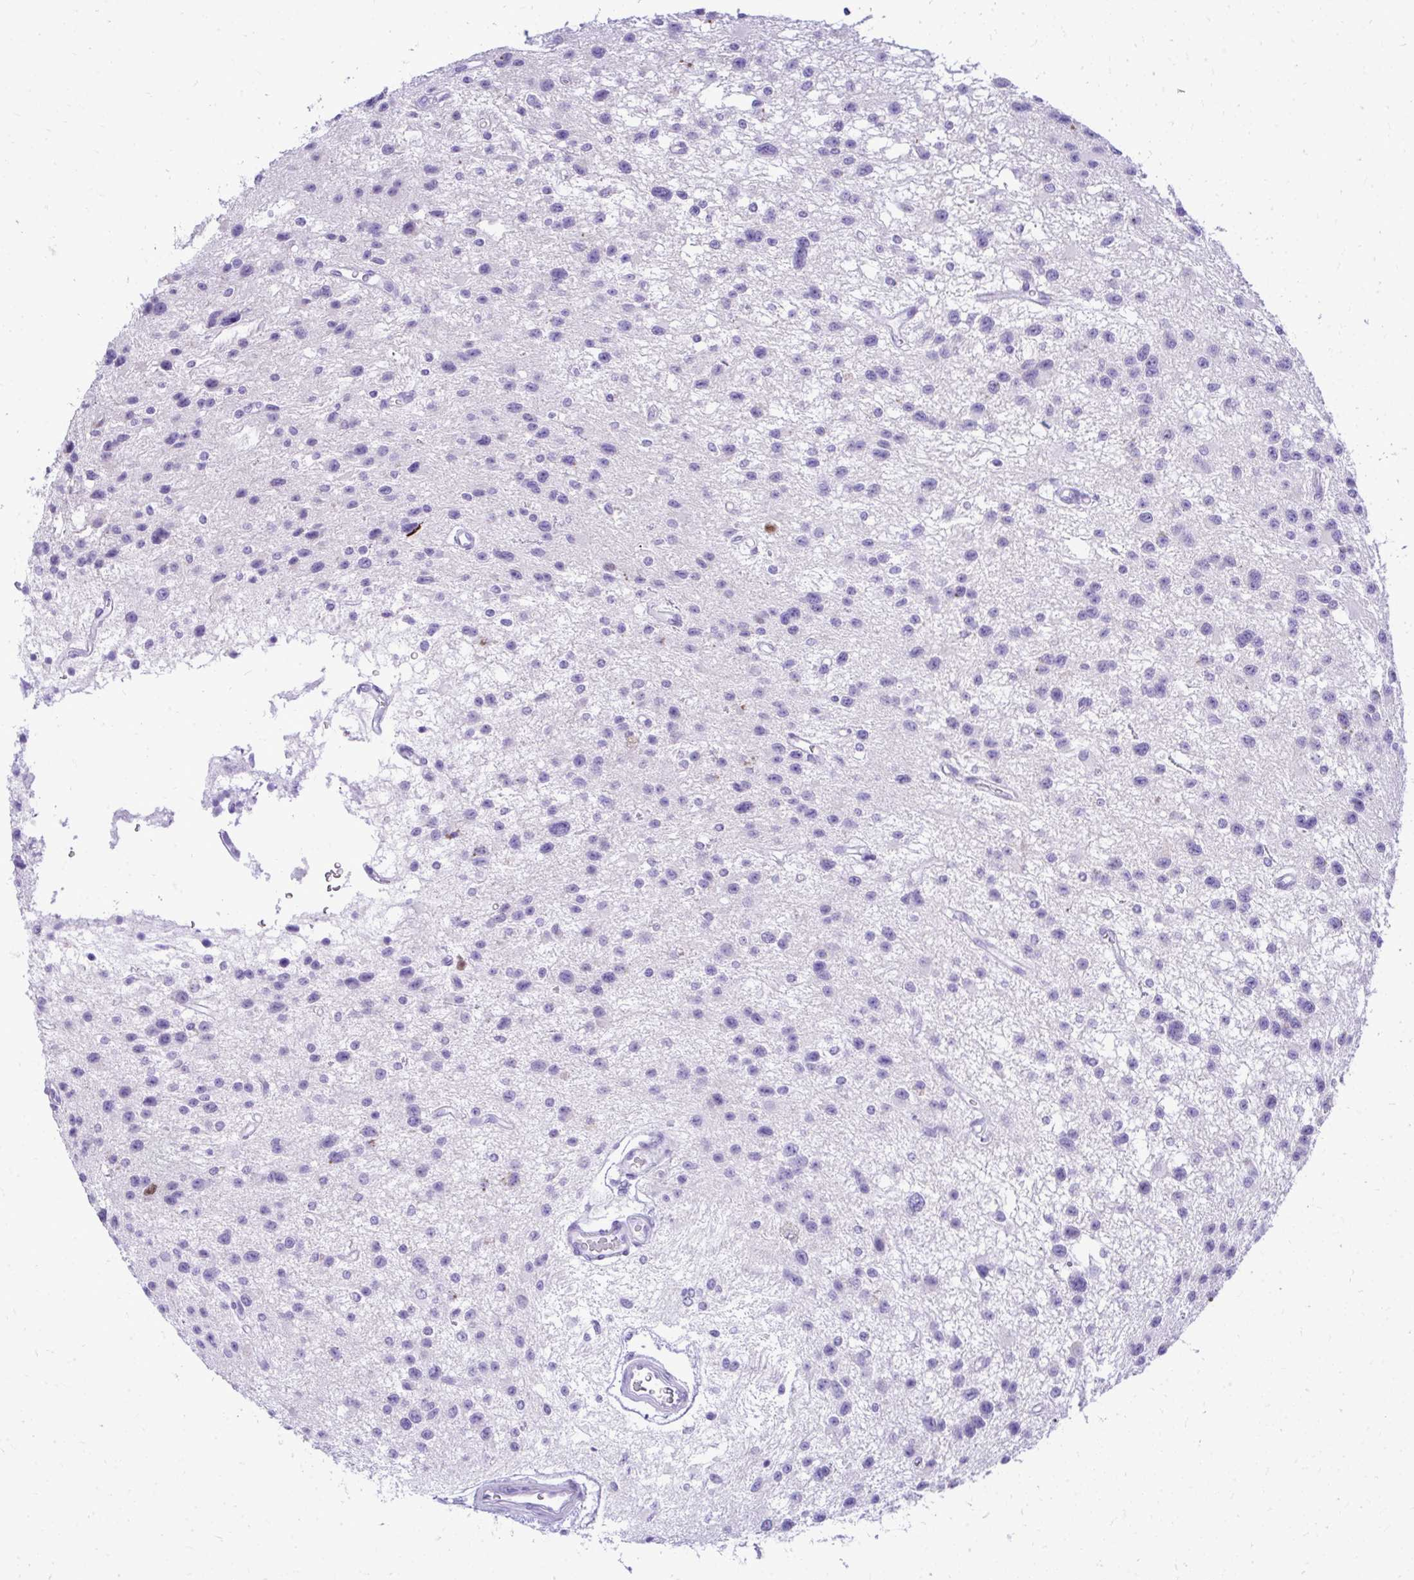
{"staining": {"intensity": "negative", "quantity": "none", "location": "none"}, "tissue": "glioma", "cell_type": "Tumor cells", "image_type": "cancer", "snomed": [{"axis": "morphology", "description": "Glioma, malignant, Low grade"}, {"axis": "topography", "description": "Brain"}], "caption": "DAB (3,3'-diaminobenzidine) immunohistochemical staining of human malignant low-grade glioma displays no significant expression in tumor cells. (Brightfield microscopy of DAB (3,3'-diaminobenzidine) IHC at high magnification).", "gene": "RALYL", "patient": {"sex": "male", "age": 43}}